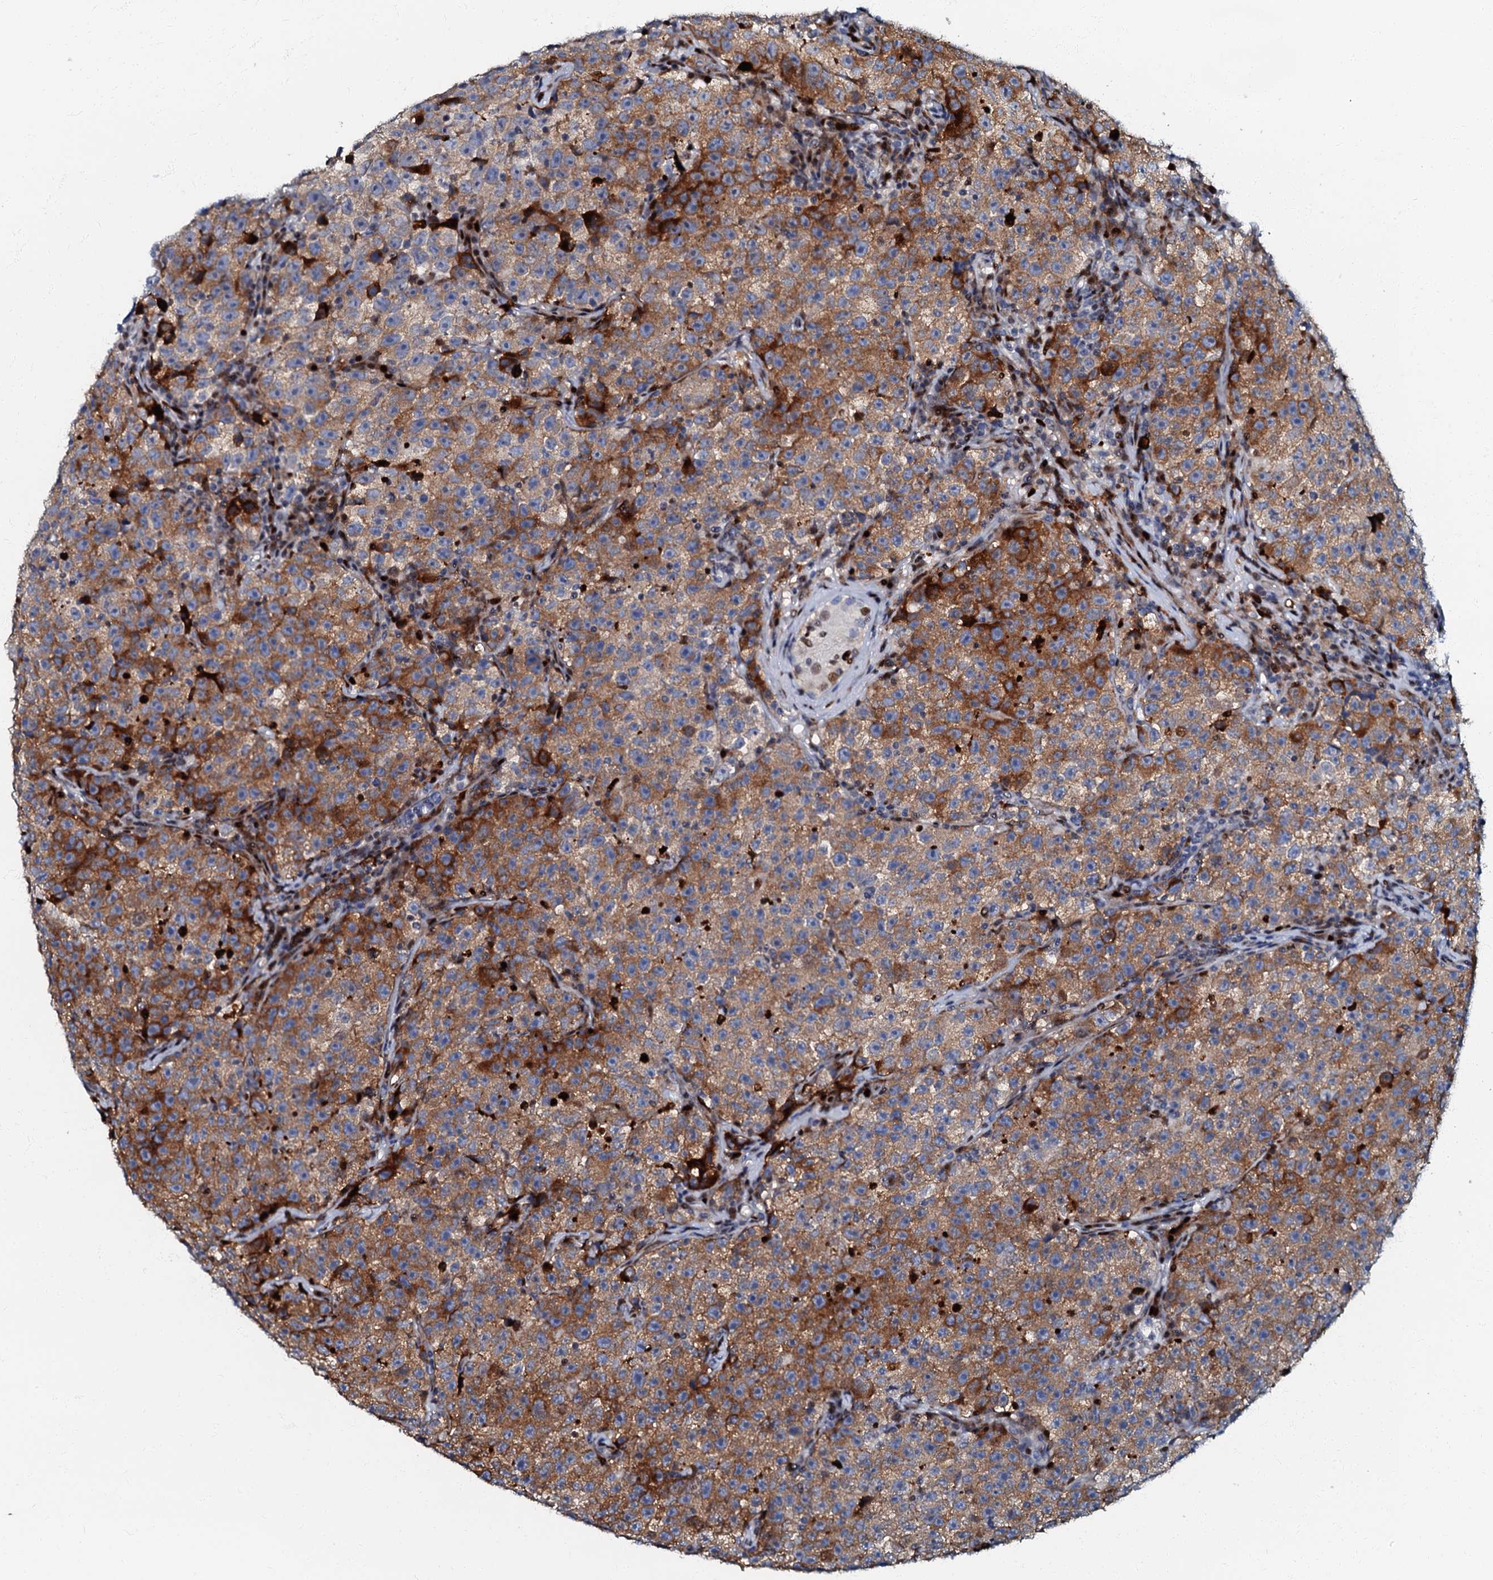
{"staining": {"intensity": "strong", "quantity": ">75%", "location": "cytoplasmic/membranous"}, "tissue": "testis cancer", "cell_type": "Tumor cells", "image_type": "cancer", "snomed": [{"axis": "morphology", "description": "Seminoma, NOS"}, {"axis": "topography", "description": "Testis"}], "caption": "An image of human testis cancer stained for a protein shows strong cytoplasmic/membranous brown staining in tumor cells.", "gene": "MFSD5", "patient": {"sex": "male", "age": 22}}